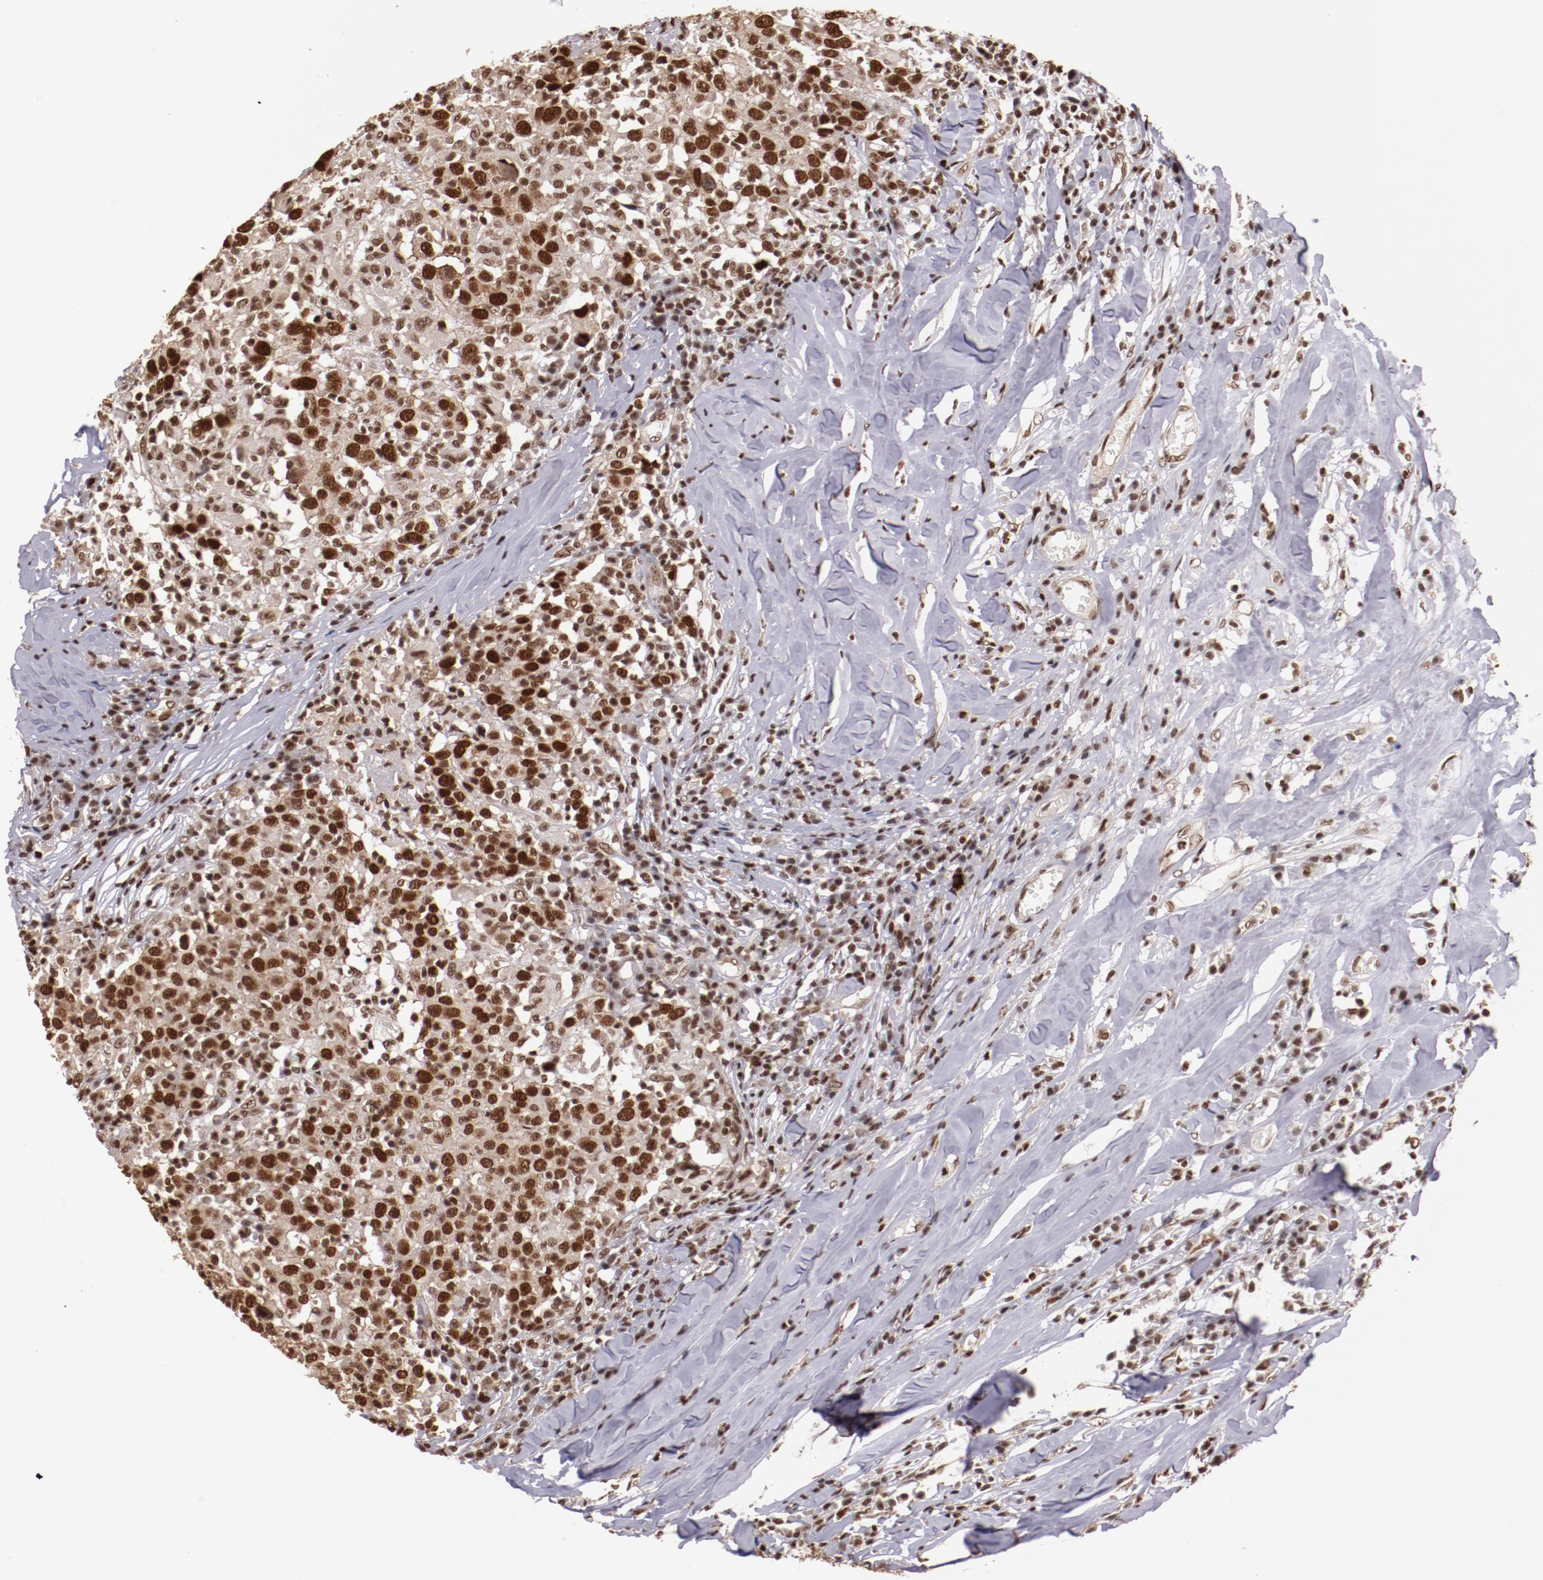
{"staining": {"intensity": "moderate", "quantity": ">75%", "location": "nuclear"}, "tissue": "head and neck cancer", "cell_type": "Tumor cells", "image_type": "cancer", "snomed": [{"axis": "morphology", "description": "Adenocarcinoma, NOS"}, {"axis": "topography", "description": "Salivary gland"}, {"axis": "topography", "description": "Head-Neck"}], "caption": "Approximately >75% of tumor cells in head and neck cancer (adenocarcinoma) display moderate nuclear protein positivity as visualized by brown immunohistochemical staining.", "gene": "STAG2", "patient": {"sex": "female", "age": 65}}